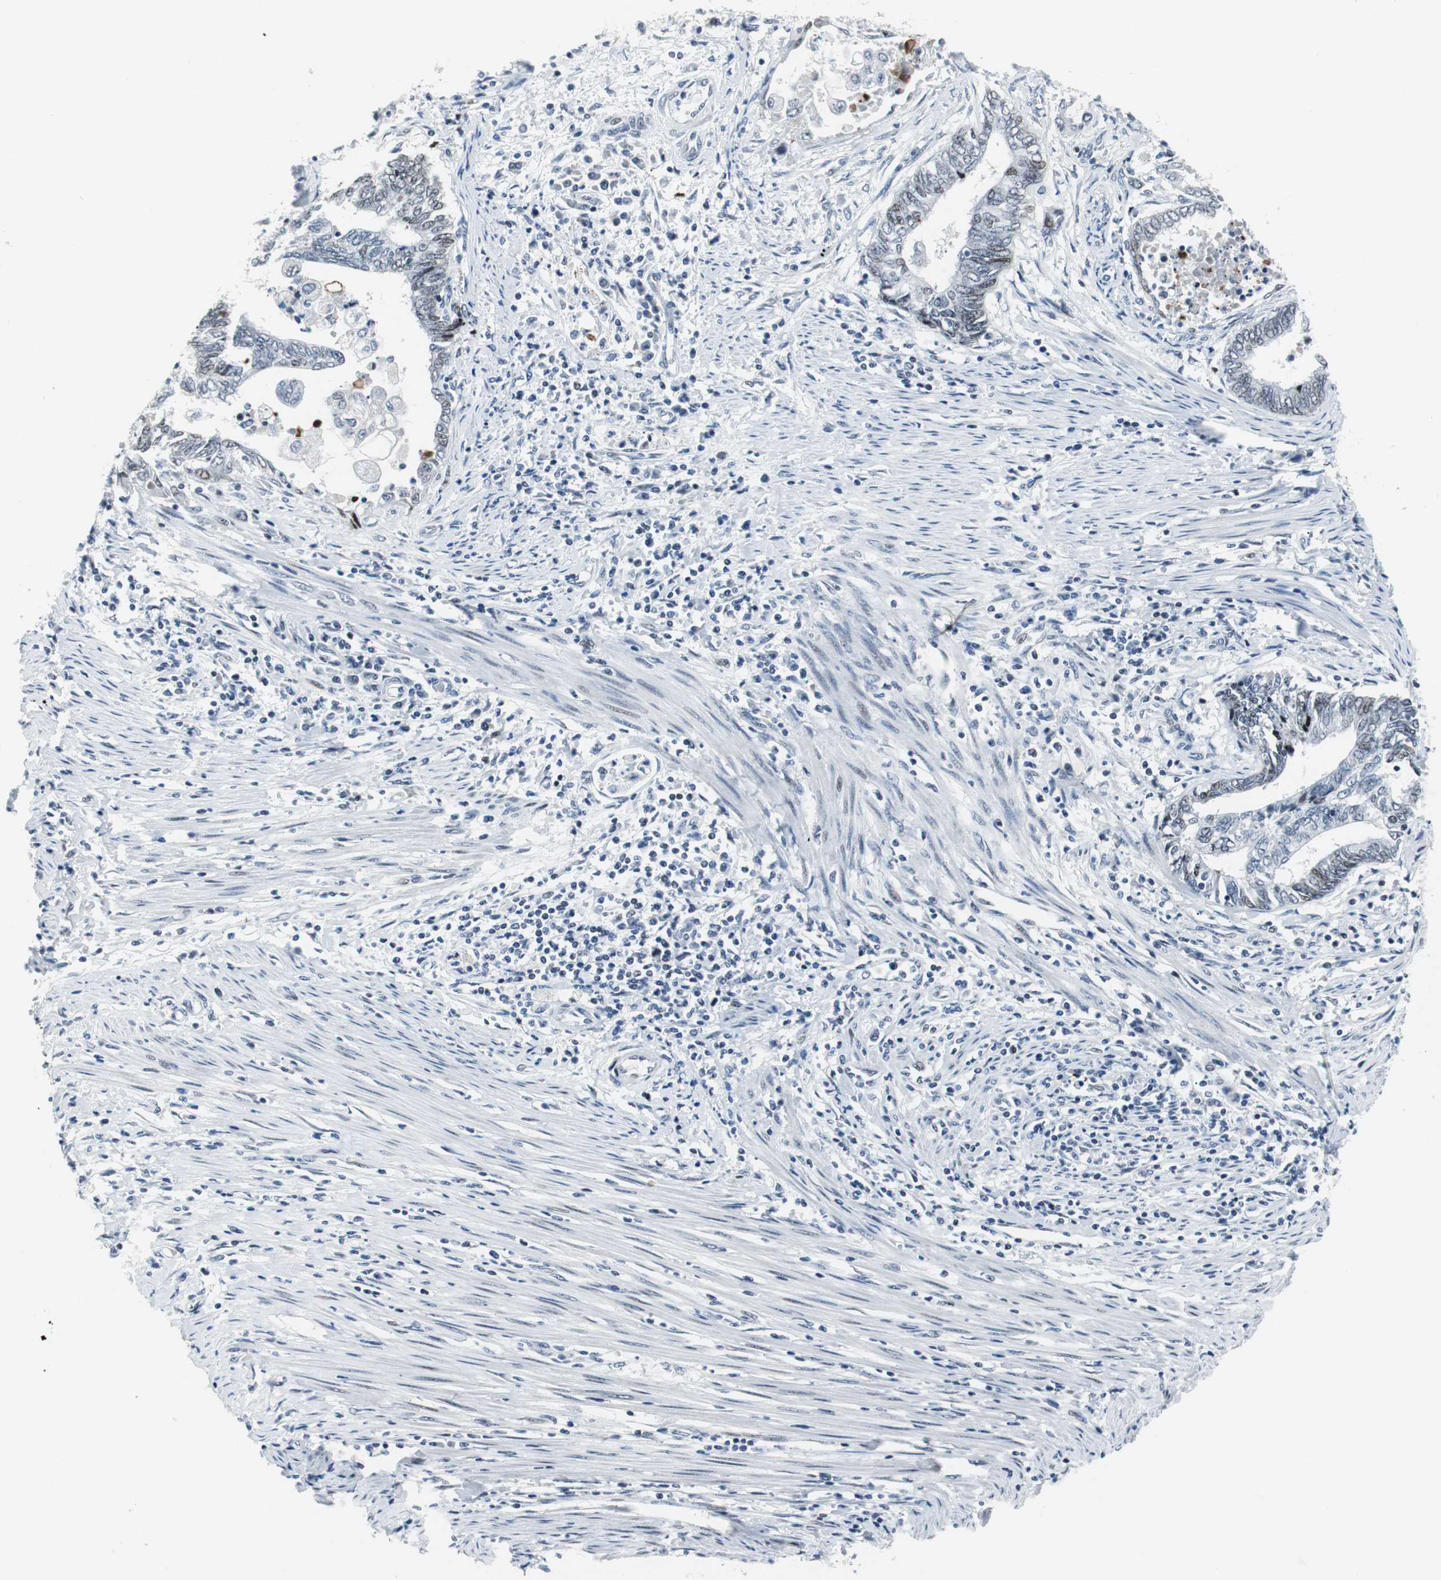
{"staining": {"intensity": "weak", "quantity": "25%-75%", "location": "nuclear"}, "tissue": "endometrial cancer", "cell_type": "Tumor cells", "image_type": "cancer", "snomed": [{"axis": "morphology", "description": "Adenocarcinoma, NOS"}, {"axis": "topography", "description": "Uterus"}, {"axis": "topography", "description": "Endometrium"}], "caption": "IHC image of endometrial cancer (adenocarcinoma) stained for a protein (brown), which reveals low levels of weak nuclear positivity in approximately 25%-75% of tumor cells.", "gene": "MTA1", "patient": {"sex": "female", "age": 70}}